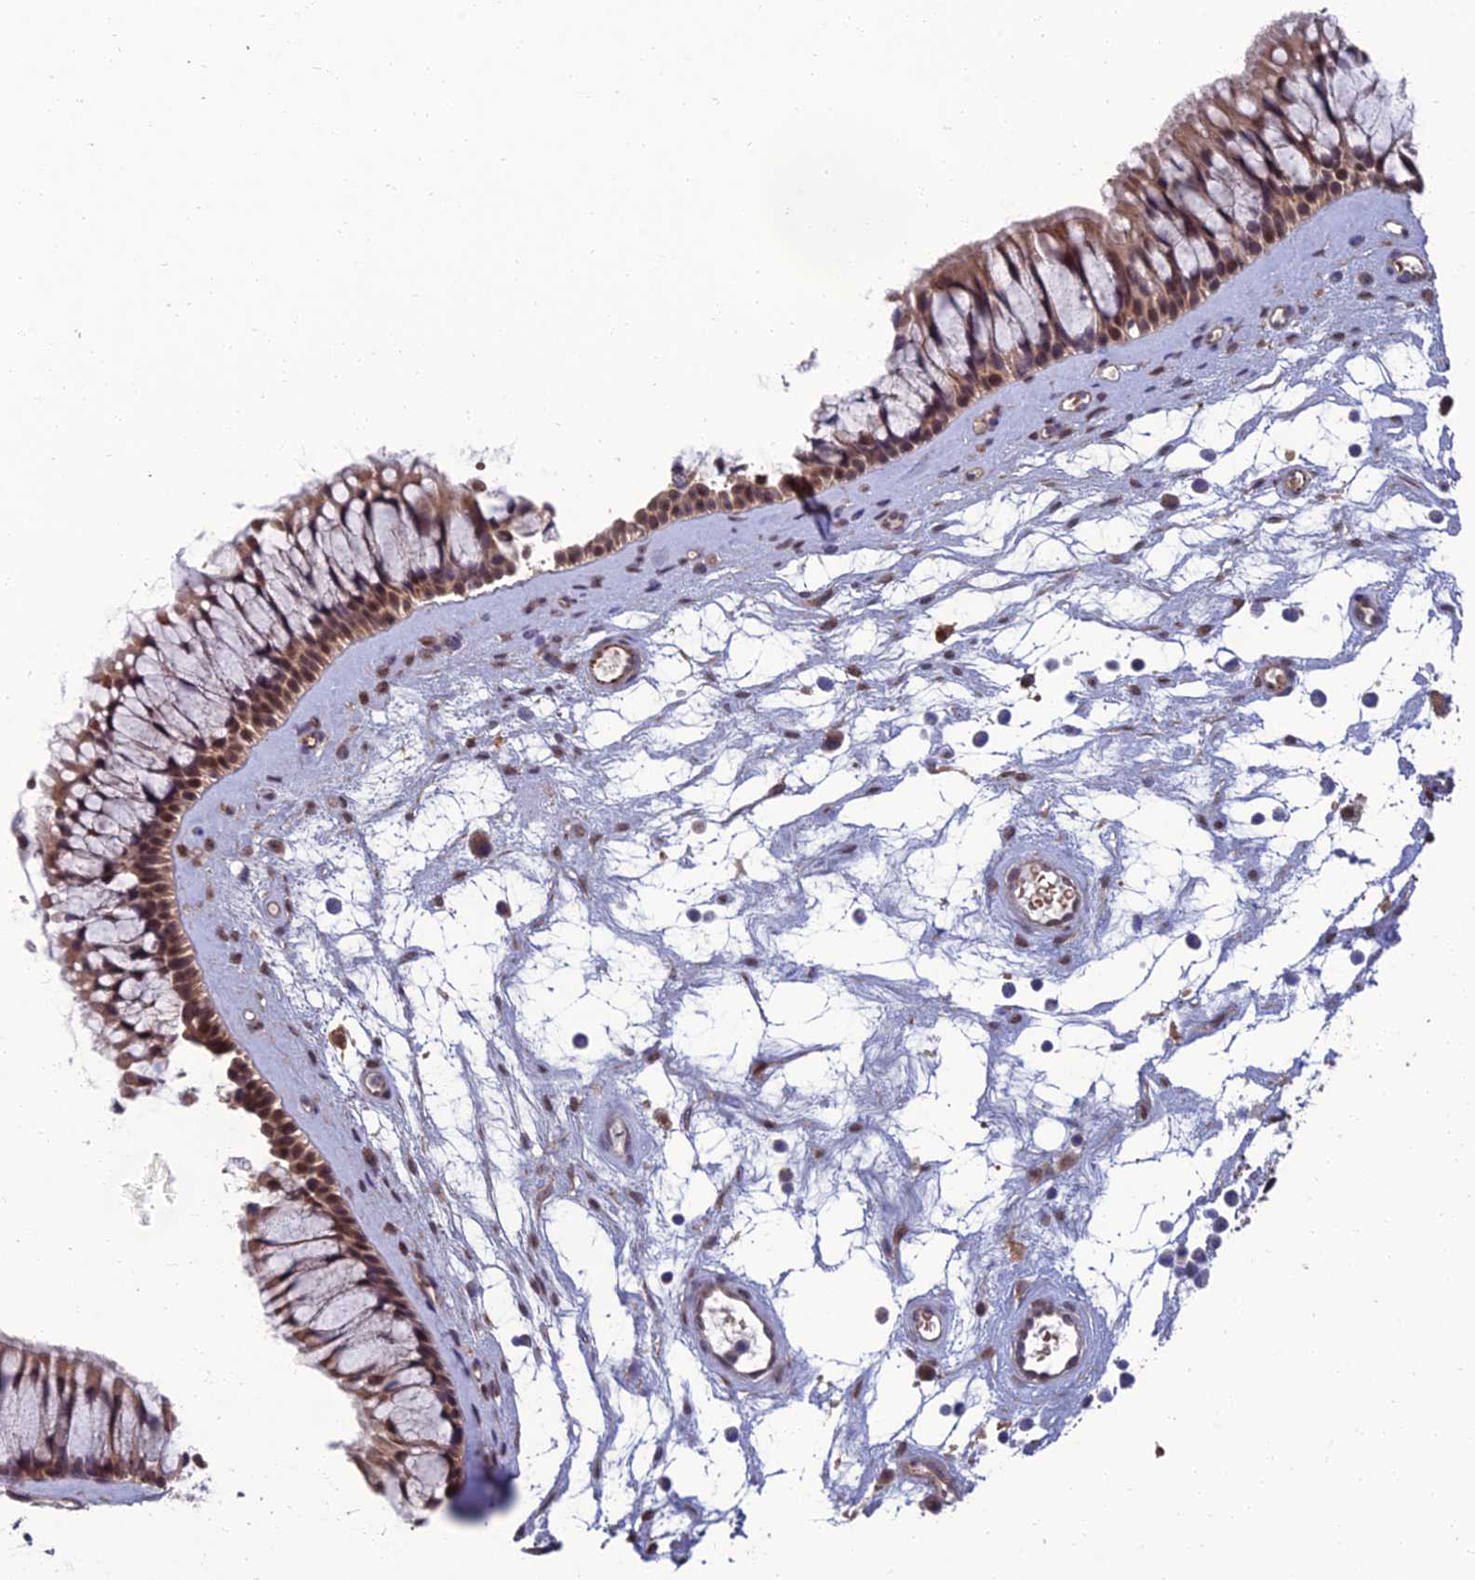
{"staining": {"intensity": "moderate", "quantity": ">75%", "location": "cytoplasmic/membranous,nuclear"}, "tissue": "nasopharynx", "cell_type": "Respiratory epithelial cells", "image_type": "normal", "snomed": [{"axis": "morphology", "description": "Normal tissue, NOS"}, {"axis": "topography", "description": "Nasopharynx"}], "caption": "IHC of benign human nasopharynx reveals medium levels of moderate cytoplasmic/membranous,nuclear positivity in about >75% of respiratory epithelial cells. The staining is performed using DAB (3,3'-diaminobenzidine) brown chromogen to label protein expression. The nuclei are counter-stained blue using hematoxylin.", "gene": "NR4A3", "patient": {"sex": "male", "age": 64}}